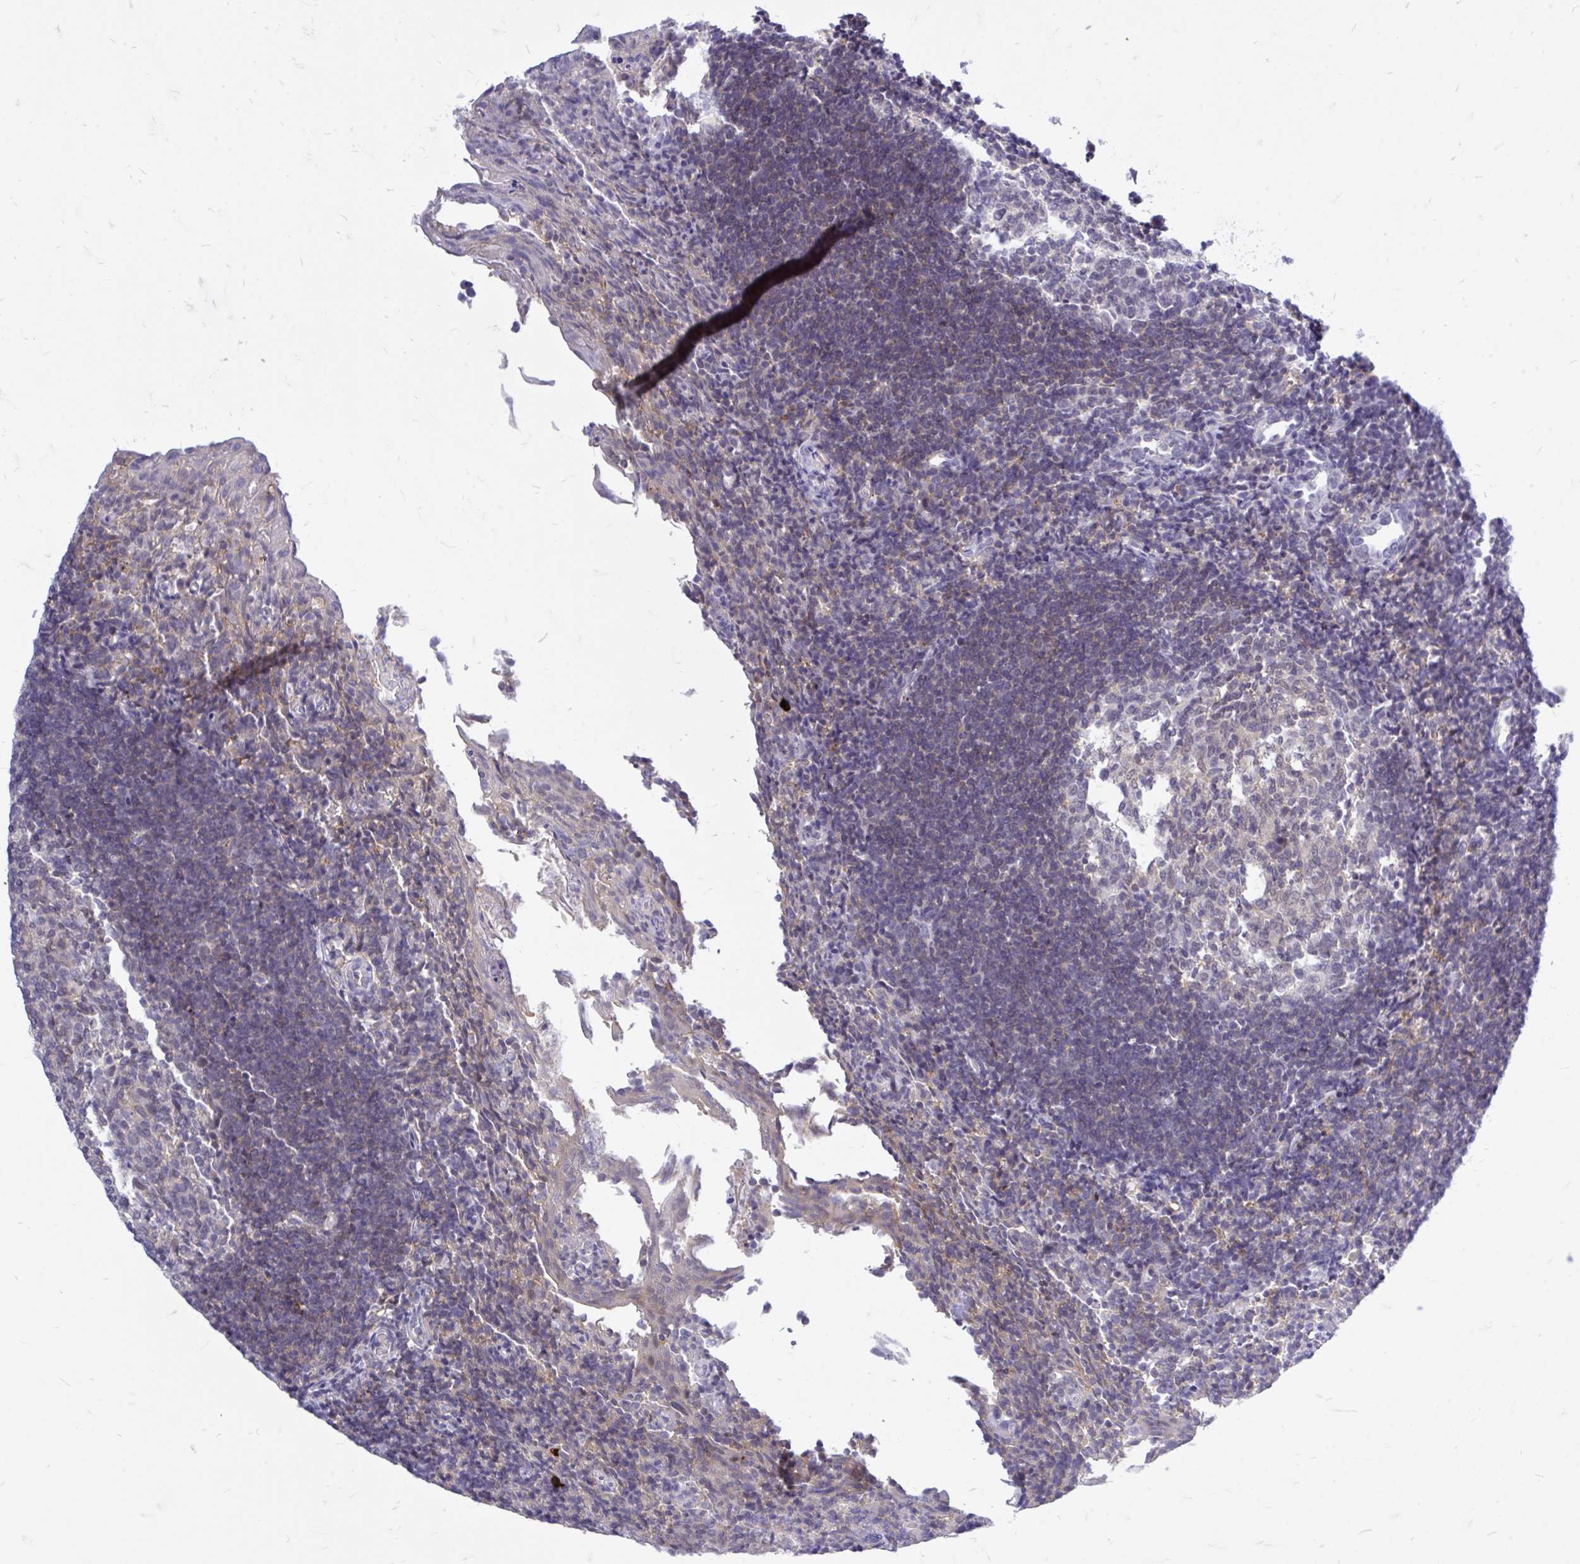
{"staining": {"intensity": "moderate", "quantity": "<25%", "location": "nuclear"}, "tissue": "tonsil", "cell_type": "Germinal center cells", "image_type": "normal", "snomed": [{"axis": "morphology", "description": "Normal tissue, NOS"}, {"axis": "topography", "description": "Tonsil"}], "caption": "Immunohistochemistry (DAB (3,3'-diaminobenzidine)) staining of unremarkable human tonsil demonstrates moderate nuclear protein staining in about <25% of germinal center cells. Nuclei are stained in blue.", "gene": "ZBTB25", "patient": {"sex": "female", "age": 10}}